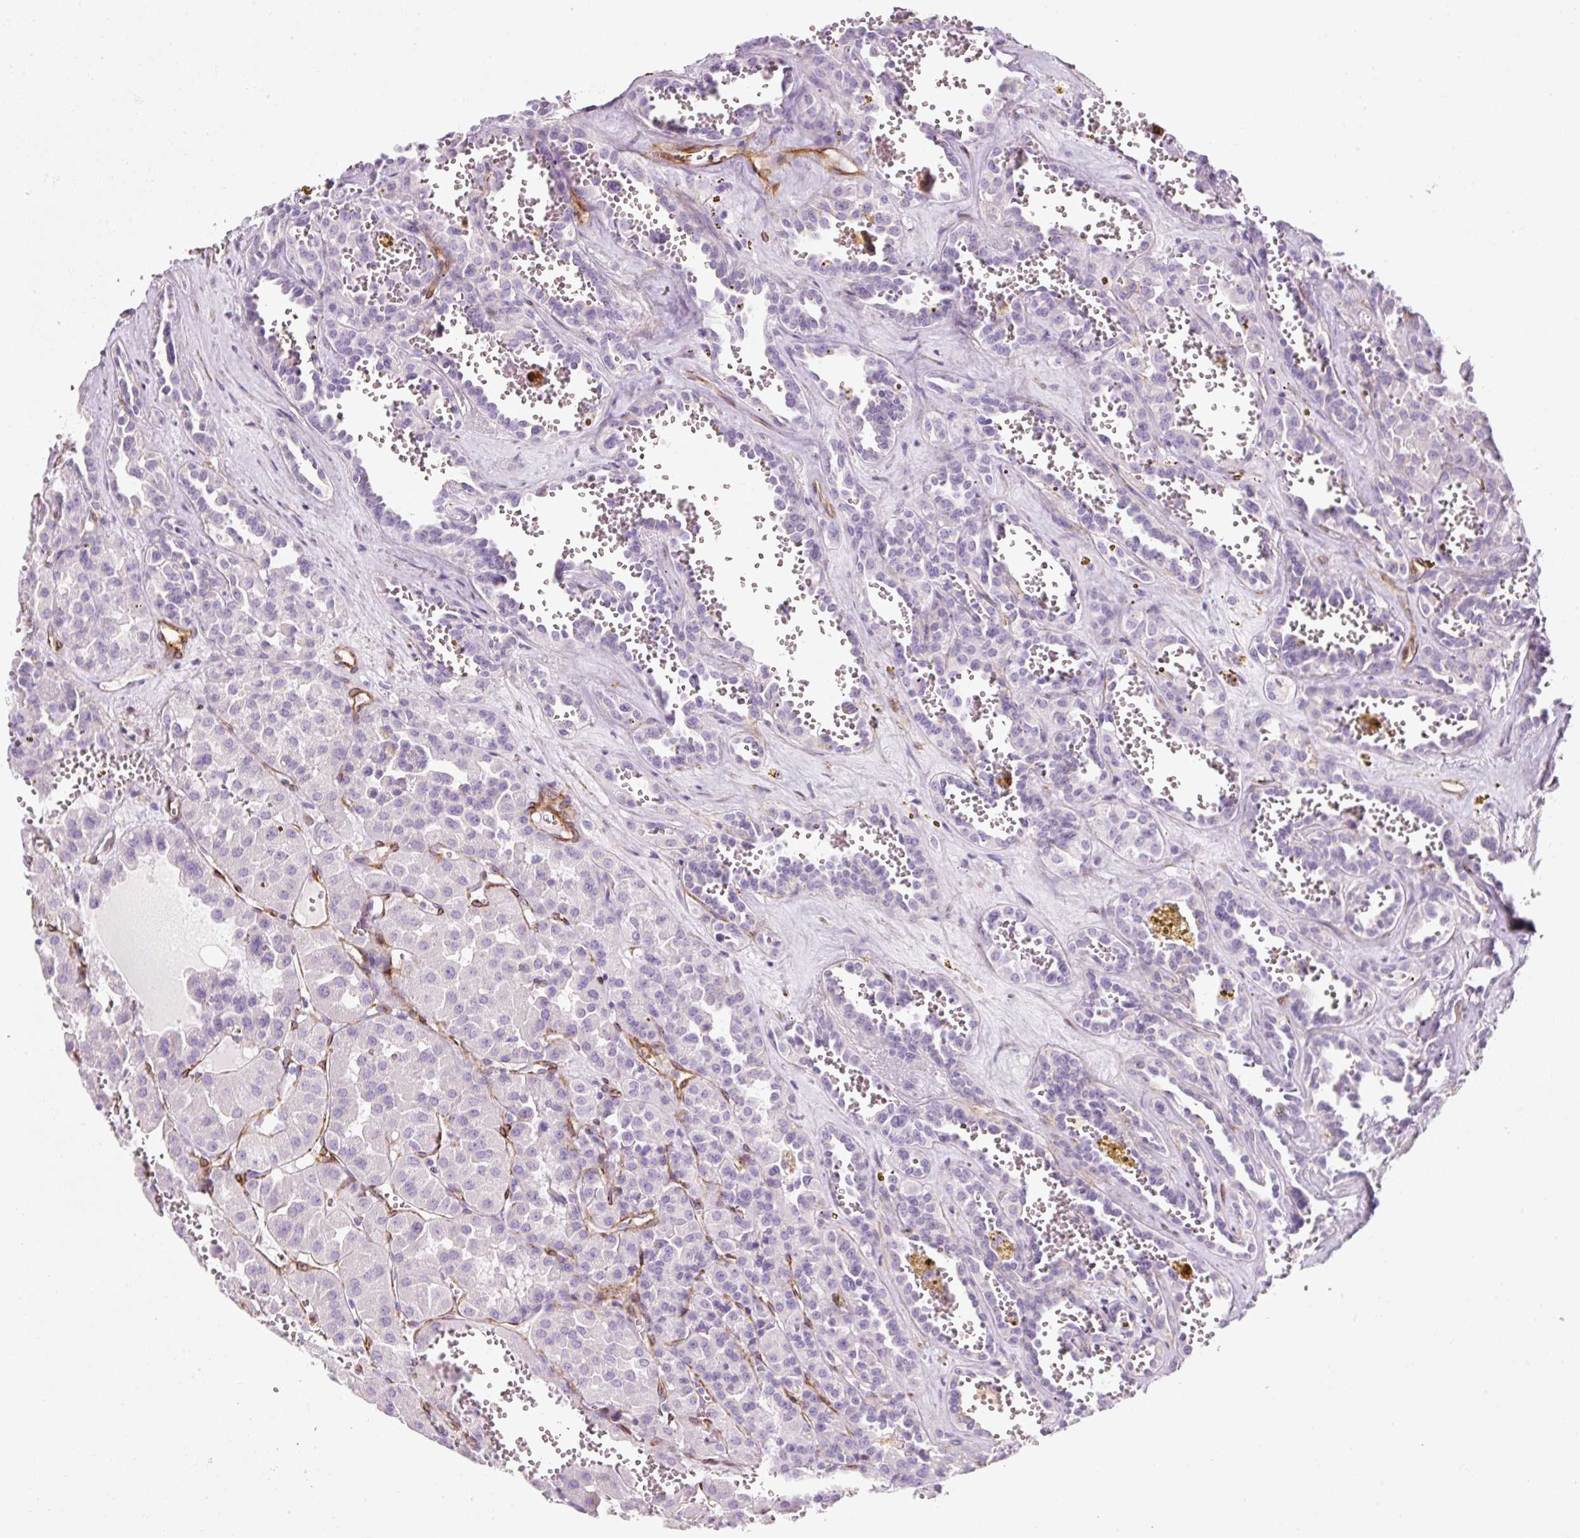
{"staining": {"intensity": "negative", "quantity": "none", "location": "none"}, "tissue": "renal cancer", "cell_type": "Tumor cells", "image_type": "cancer", "snomed": [{"axis": "morphology", "description": "Carcinoma, NOS"}, {"axis": "topography", "description": "Kidney"}], "caption": "An immunohistochemistry micrograph of renal carcinoma is shown. There is no staining in tumor cells of renal carcinoma.", "gene": "CAVIN3", "patient": {"sex": "female", "age": 75}}